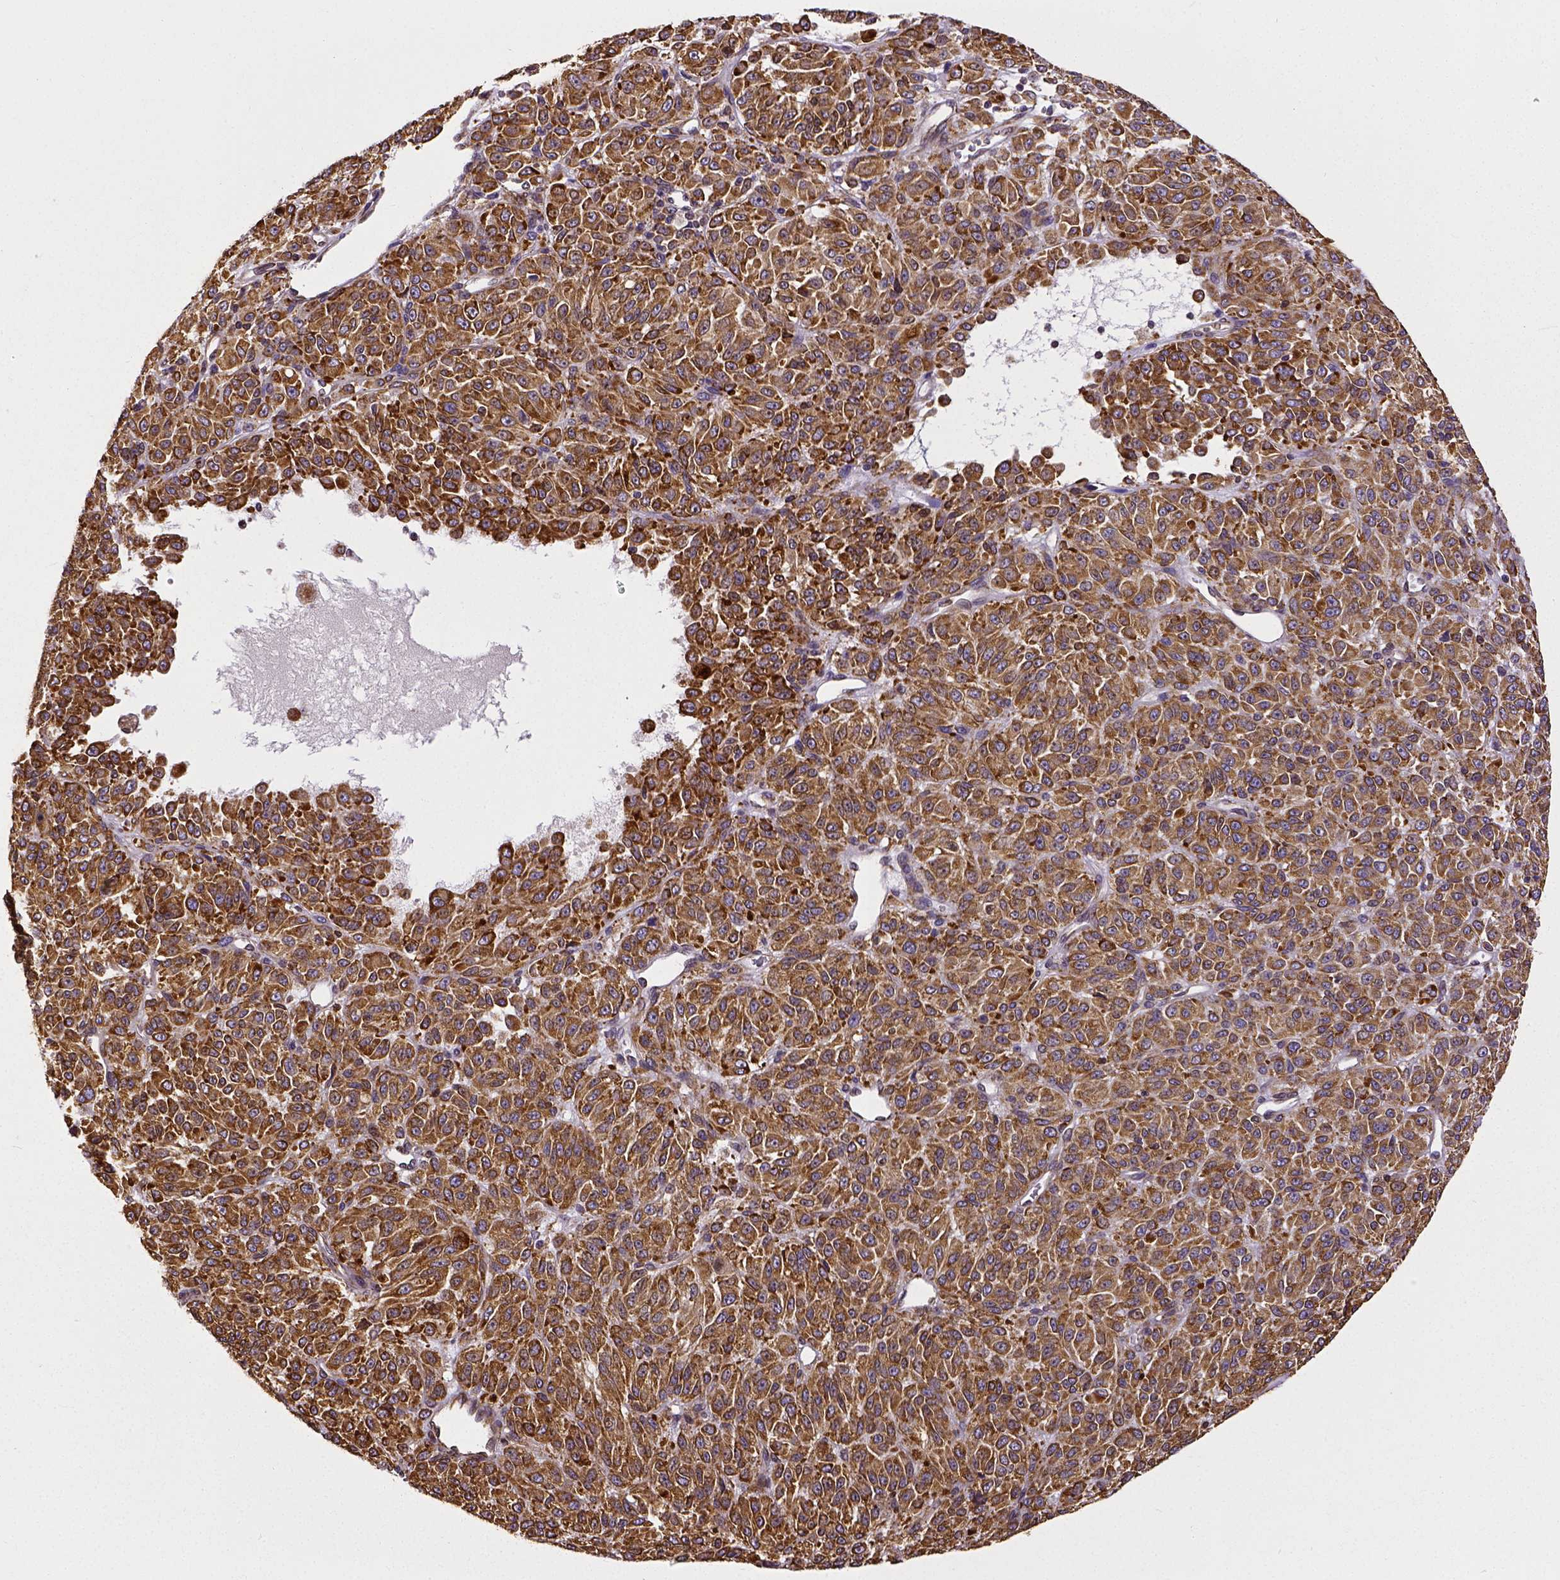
{"staining": {"intensity": "moderate", "quantity": ">75%", "location": "cytoplasmic/membranous"}, "tissue": "melanoma", "cell_type": "Tumor cells", "image_type": "cancer", "snomed": [{"axis": "morphology", "description": "Malignant melanoma, Metastatic site"}, {"axis": "topography", "description": "Brain"}], "caption": "Melanoma stained with DAB (3,3'-diaminobenzidine) IHC exhibits medium levels of moderate cytoplasmic/membranous staining in approximately >75% of tumor cells.", "gene": "MTDH", "patient": {"sex": "female", "age": 56}}